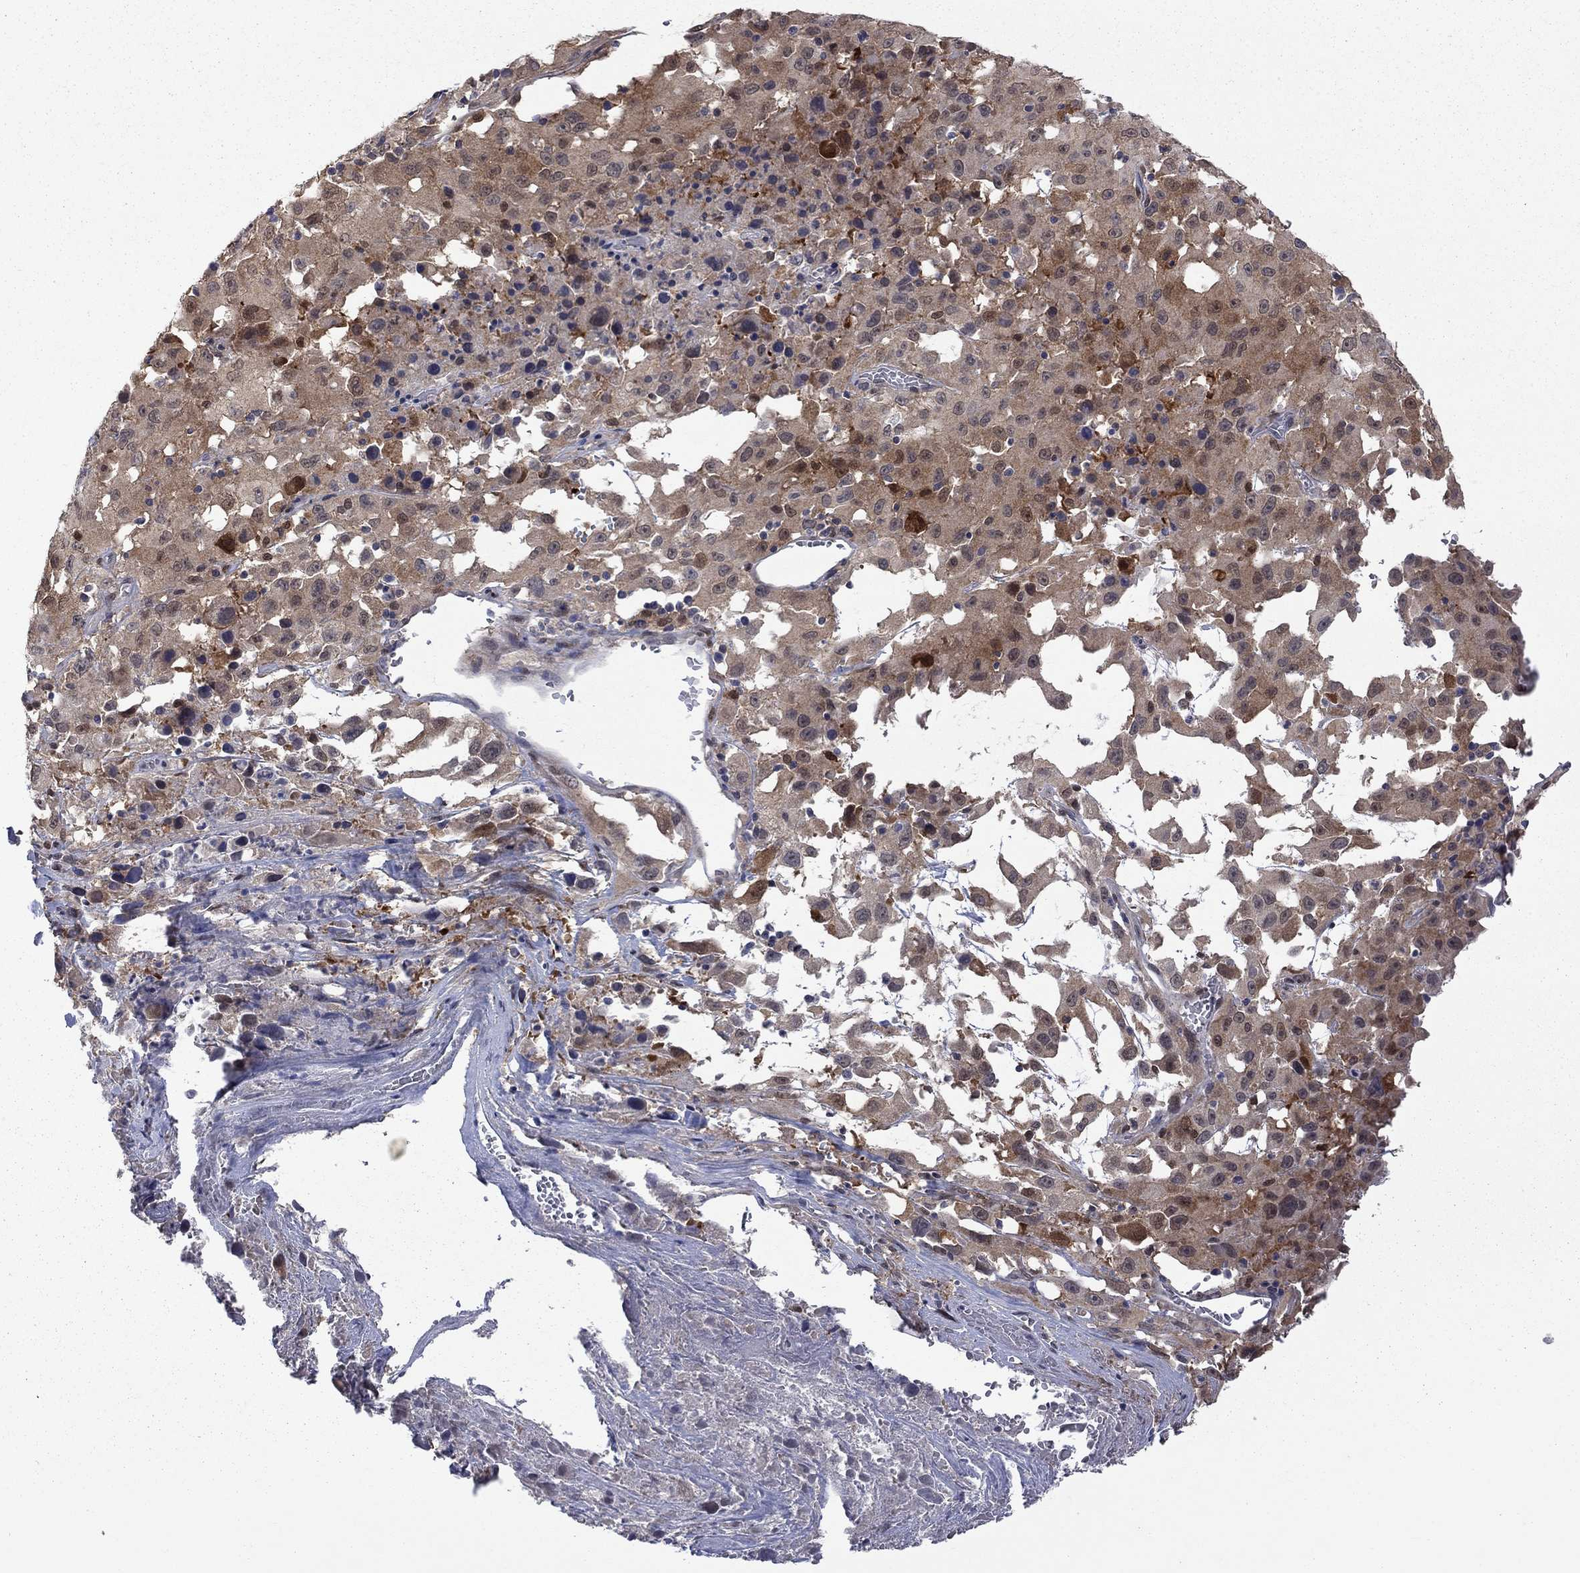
{"staining": {"intensity": "moderate", "quantity": "25%-75%", "location": "cytoplasmic/membranous"}, "tissue": "melanoma", "cell_type": "Tumor cells", "image_type": "cancer", "snomed": [{"axis": "morphology", "description": "Malignant melanoma, Metastatic site"}, {"axis": "topography", "description": "Lymph node"}], "caption": "A micrograph of human melanoma stained for a protein reveals moderate cytoplasmic/membranous brown staining in tumor cells.", "gene": "CBR1", "patient": {"sex": "male", "age": 50}}